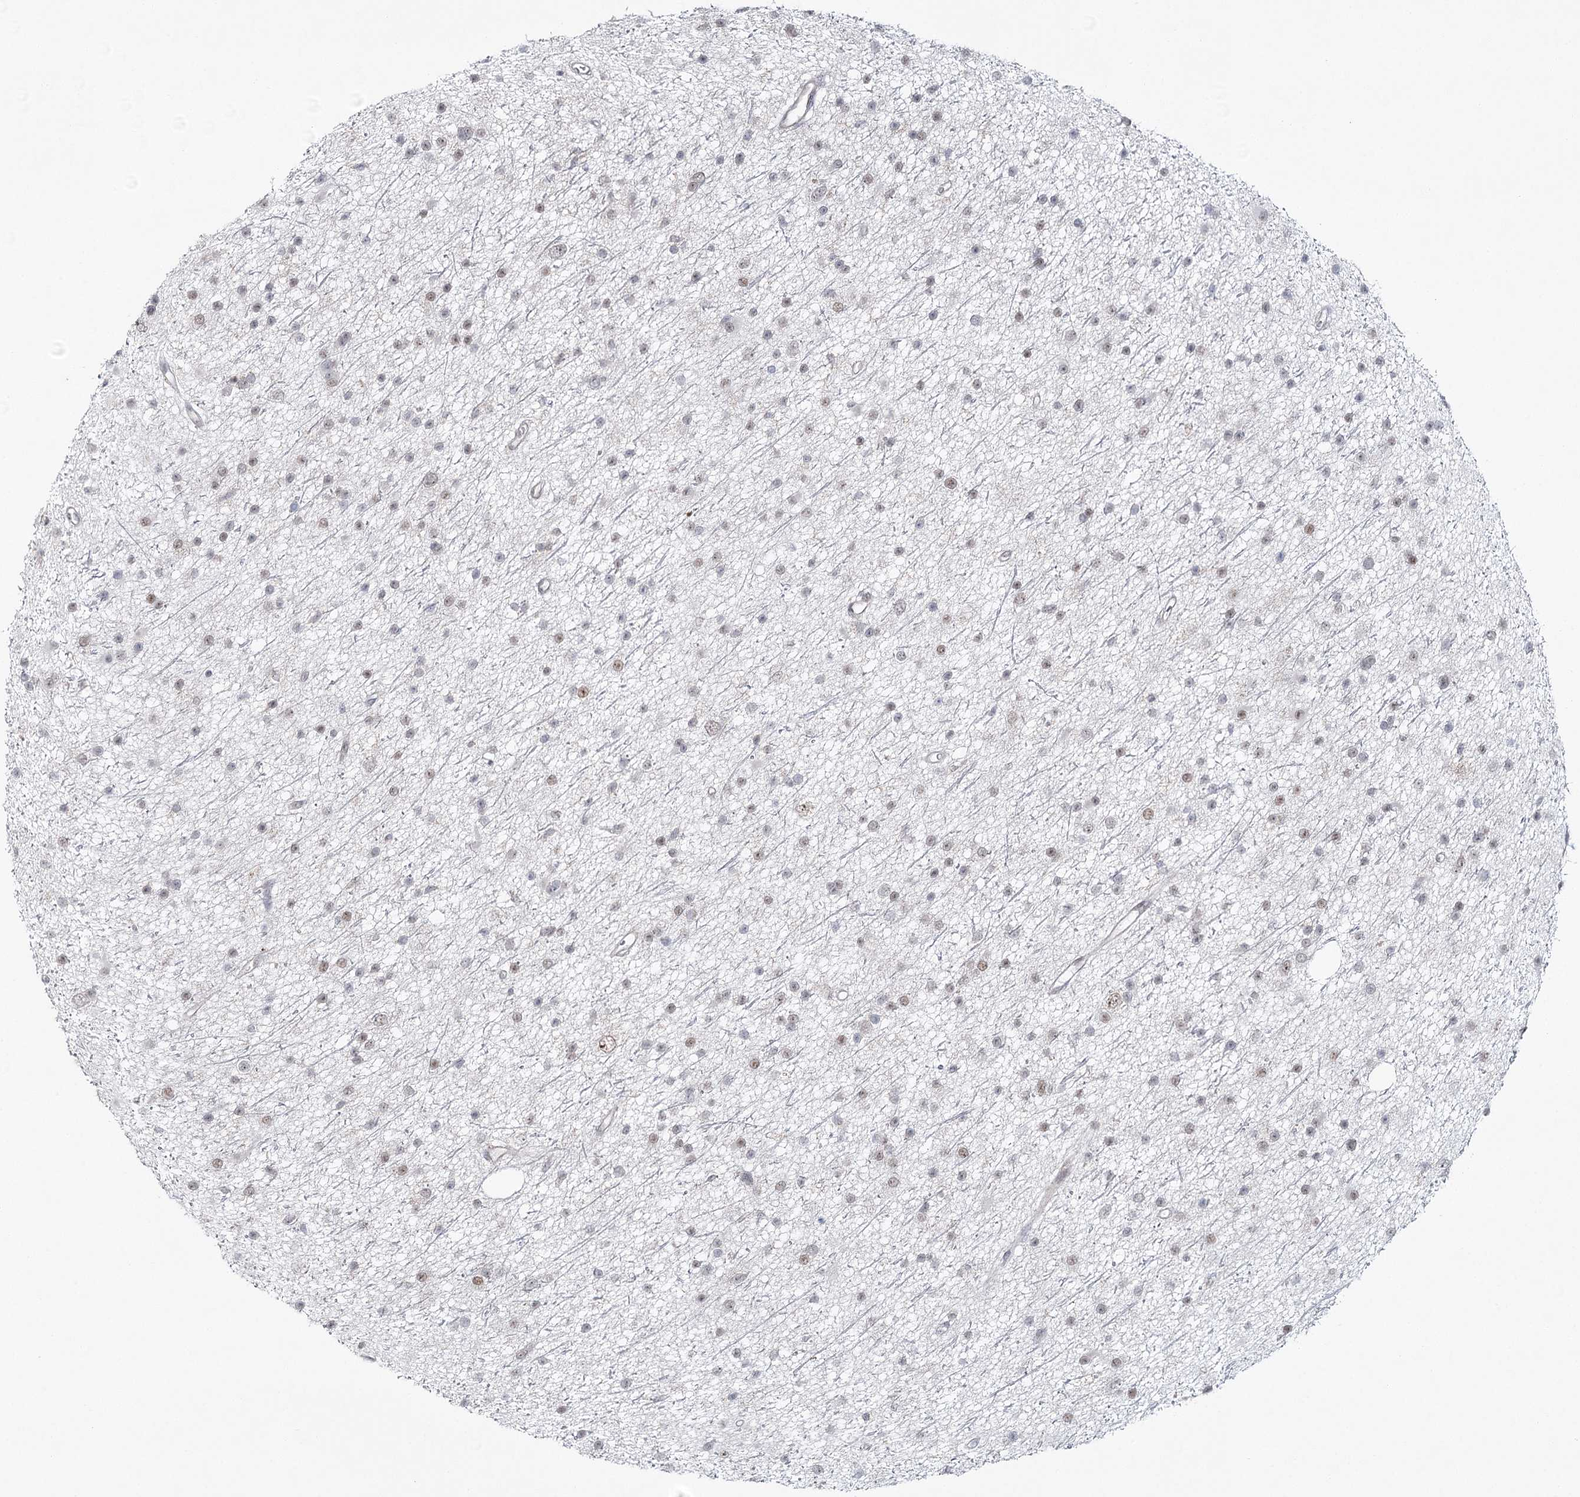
{"staining": {"intensity": "weak", "quantity": "25%-75%", "location": "nuclear"}, "tissue": "glioma", "cell_type": "Tumor cells", "image_type": "cancer", "snomed": [{"axis": "morphology", "description": "Glioma, malignant, Low grade"}, {"axis": "topography", "description": "Cerebral cortex"}], "caption": "Glioma was stained to show a protein in brown. There is low levels of weak nuclear expression in approximately 25%-75% of tumor cells.", "gene": "ZC3H8", "patient": {"sex": "female", "age": 39}}